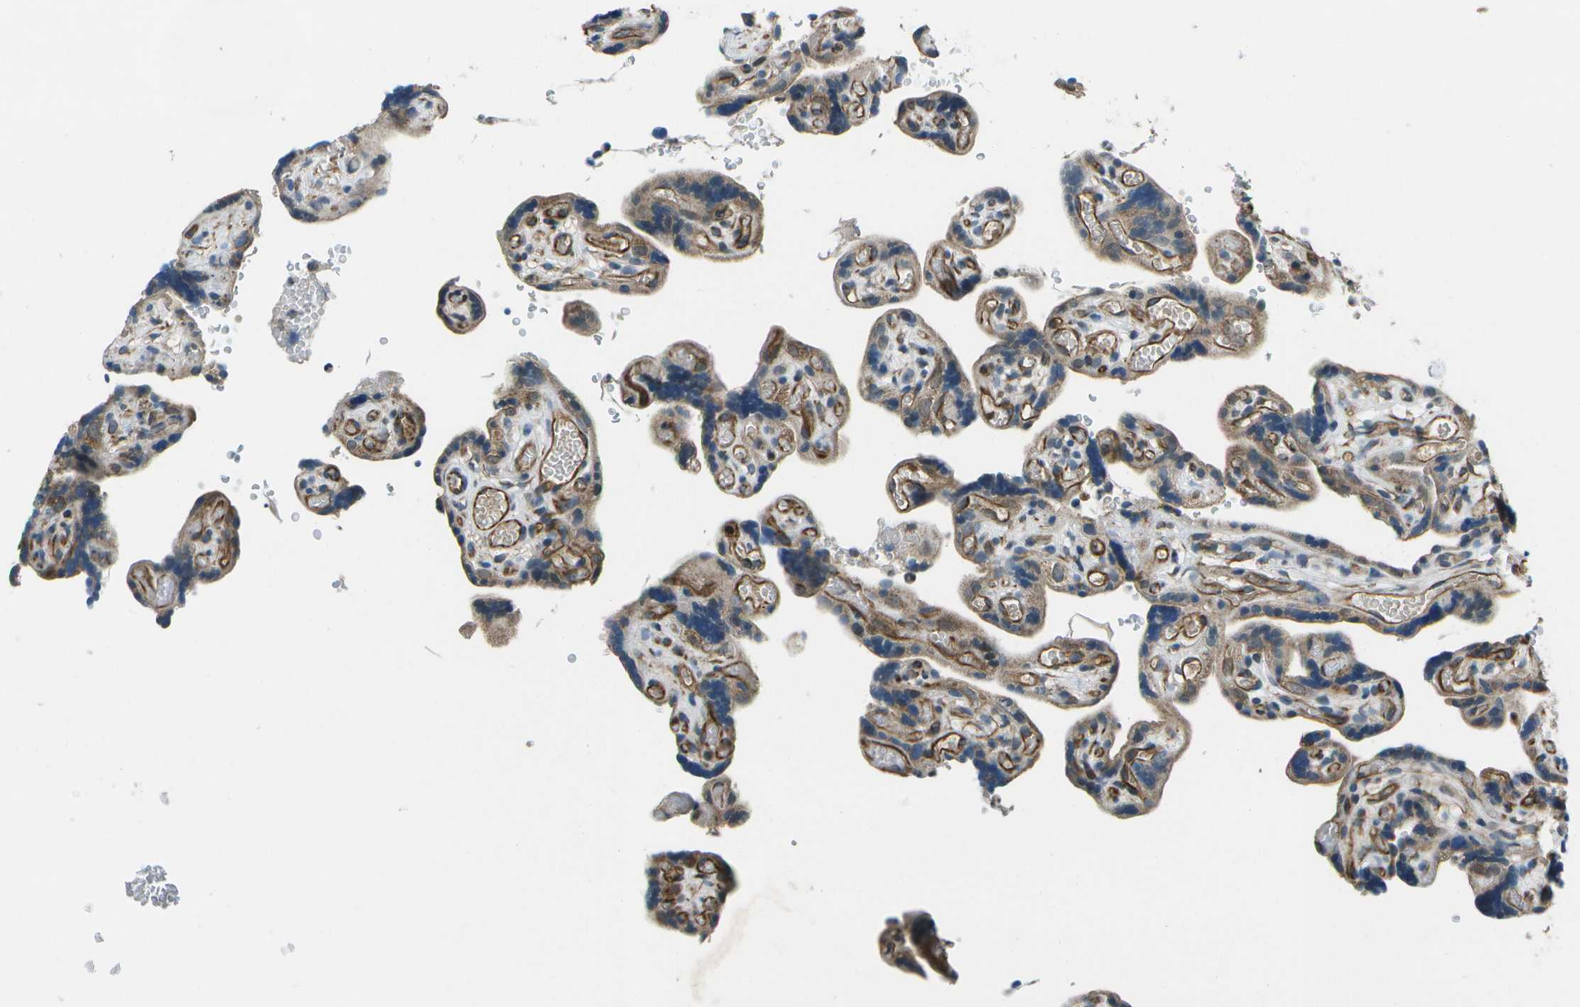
{"staining": {"intensity": "strong", "quantity": ">75%", "location": "cytoplasmic/membranous"}, "tissue": "placenta", "cell_type": "Decidual cells", "image_type": "normal", "snomed": [{"axis": "morphology", "description": "Normal tissue, NOS"}, {"axis": "topography", "description": "Placenta"}], "caption": "This is a photomicrograph of immunohistochemistry staining of unremarkable placenta, which shows strong positivity in the cytoplasmic/membranous of decidual cells.", "gene": "EIF2AK1", "patient": {"sex": "female", "age": 30}}